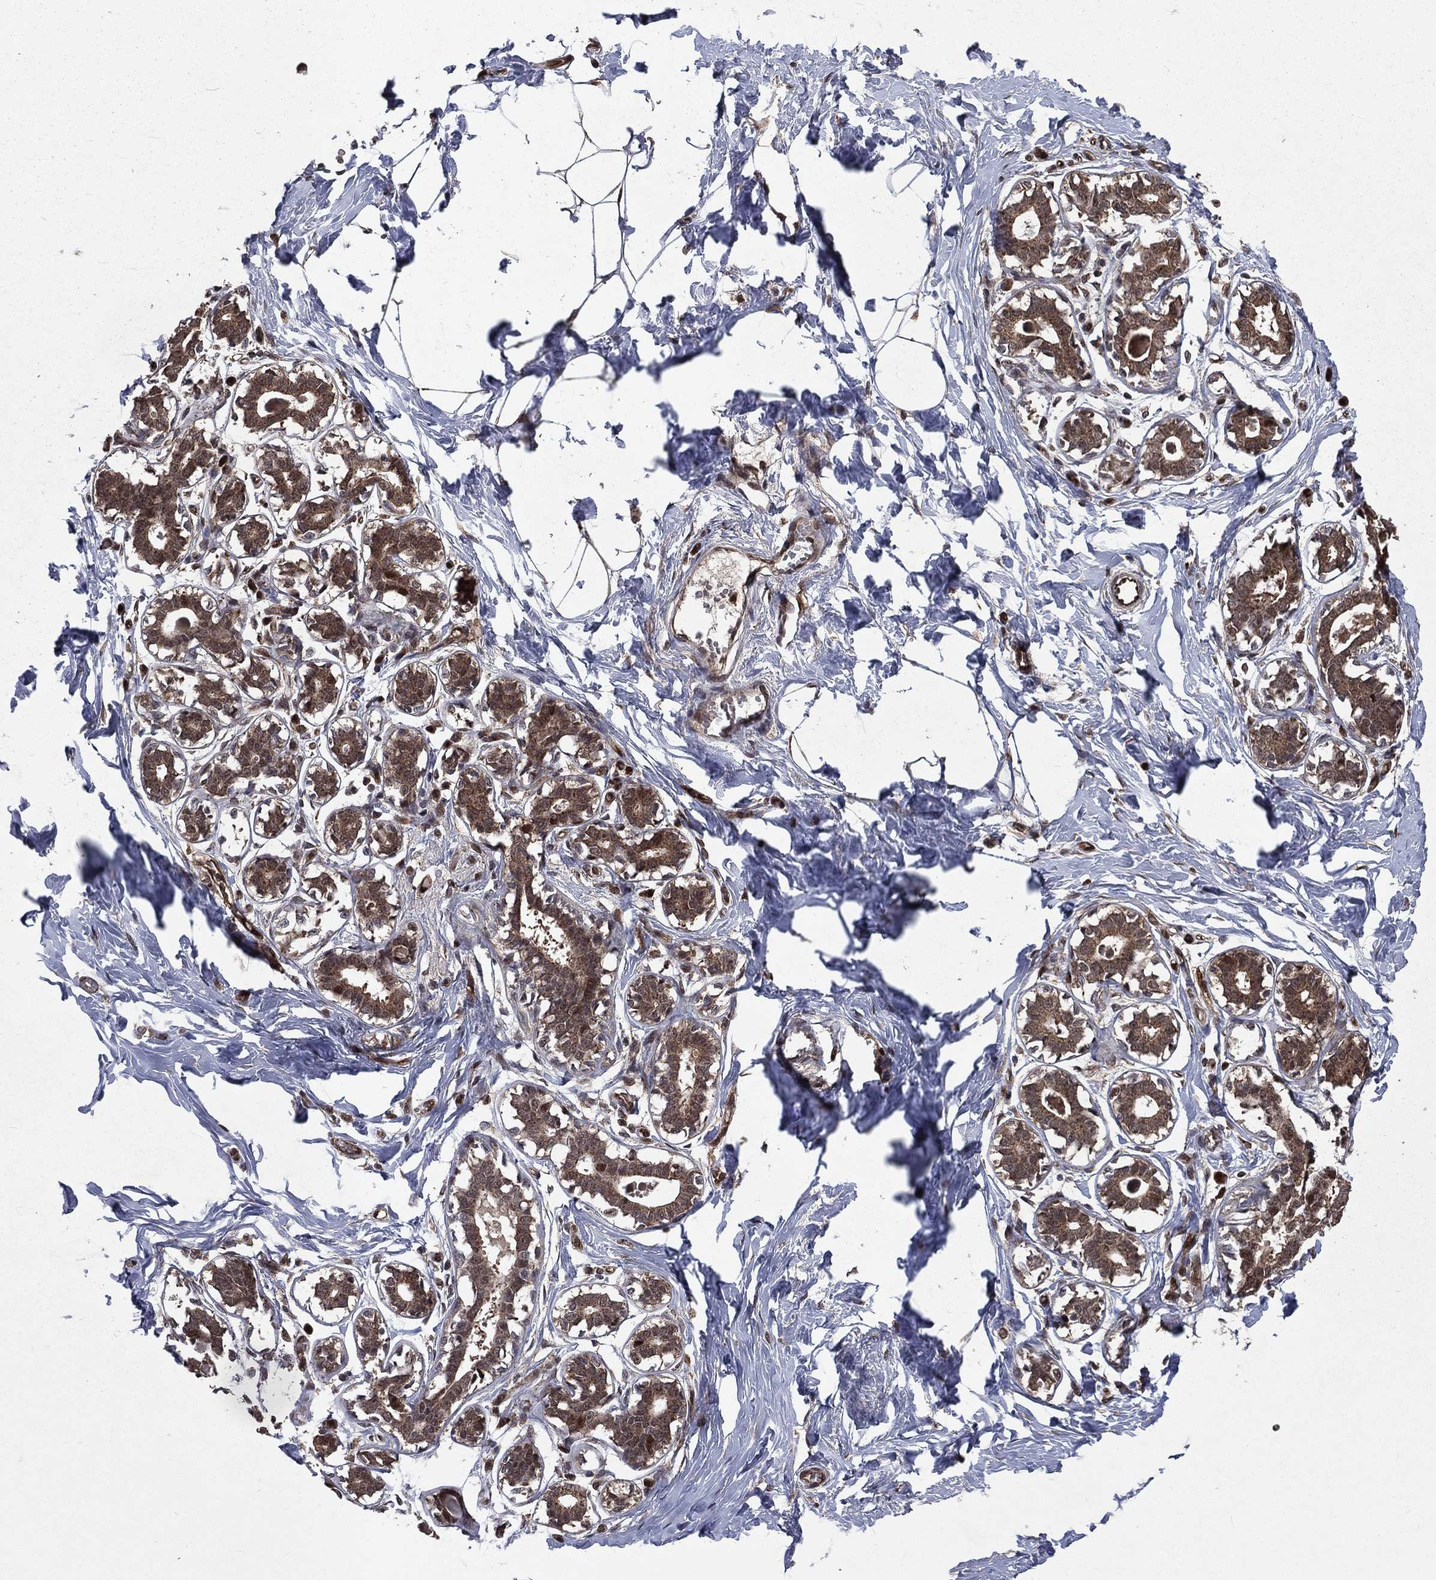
{"staining": {"intensity": "negative", "quantity": "none", "location": "none"}, "tissue": "breast", "cell_type": "Adipocytes", "image_type": "normal", "snomed": [{"axis": "morphology", "description": "Normal tissue, NOS"}, {"axis": "morphology", "description": "Lobular carcinoma, in situ"}, {"axis": "topography", "description": "Breast"}], "caption": "IHC photomicrograph of benign human breast stained for a protein (brown), which reveals no expression in adipocytes.", "gene": "LENG8", "patient": {"sex": "female", "age": 35}}